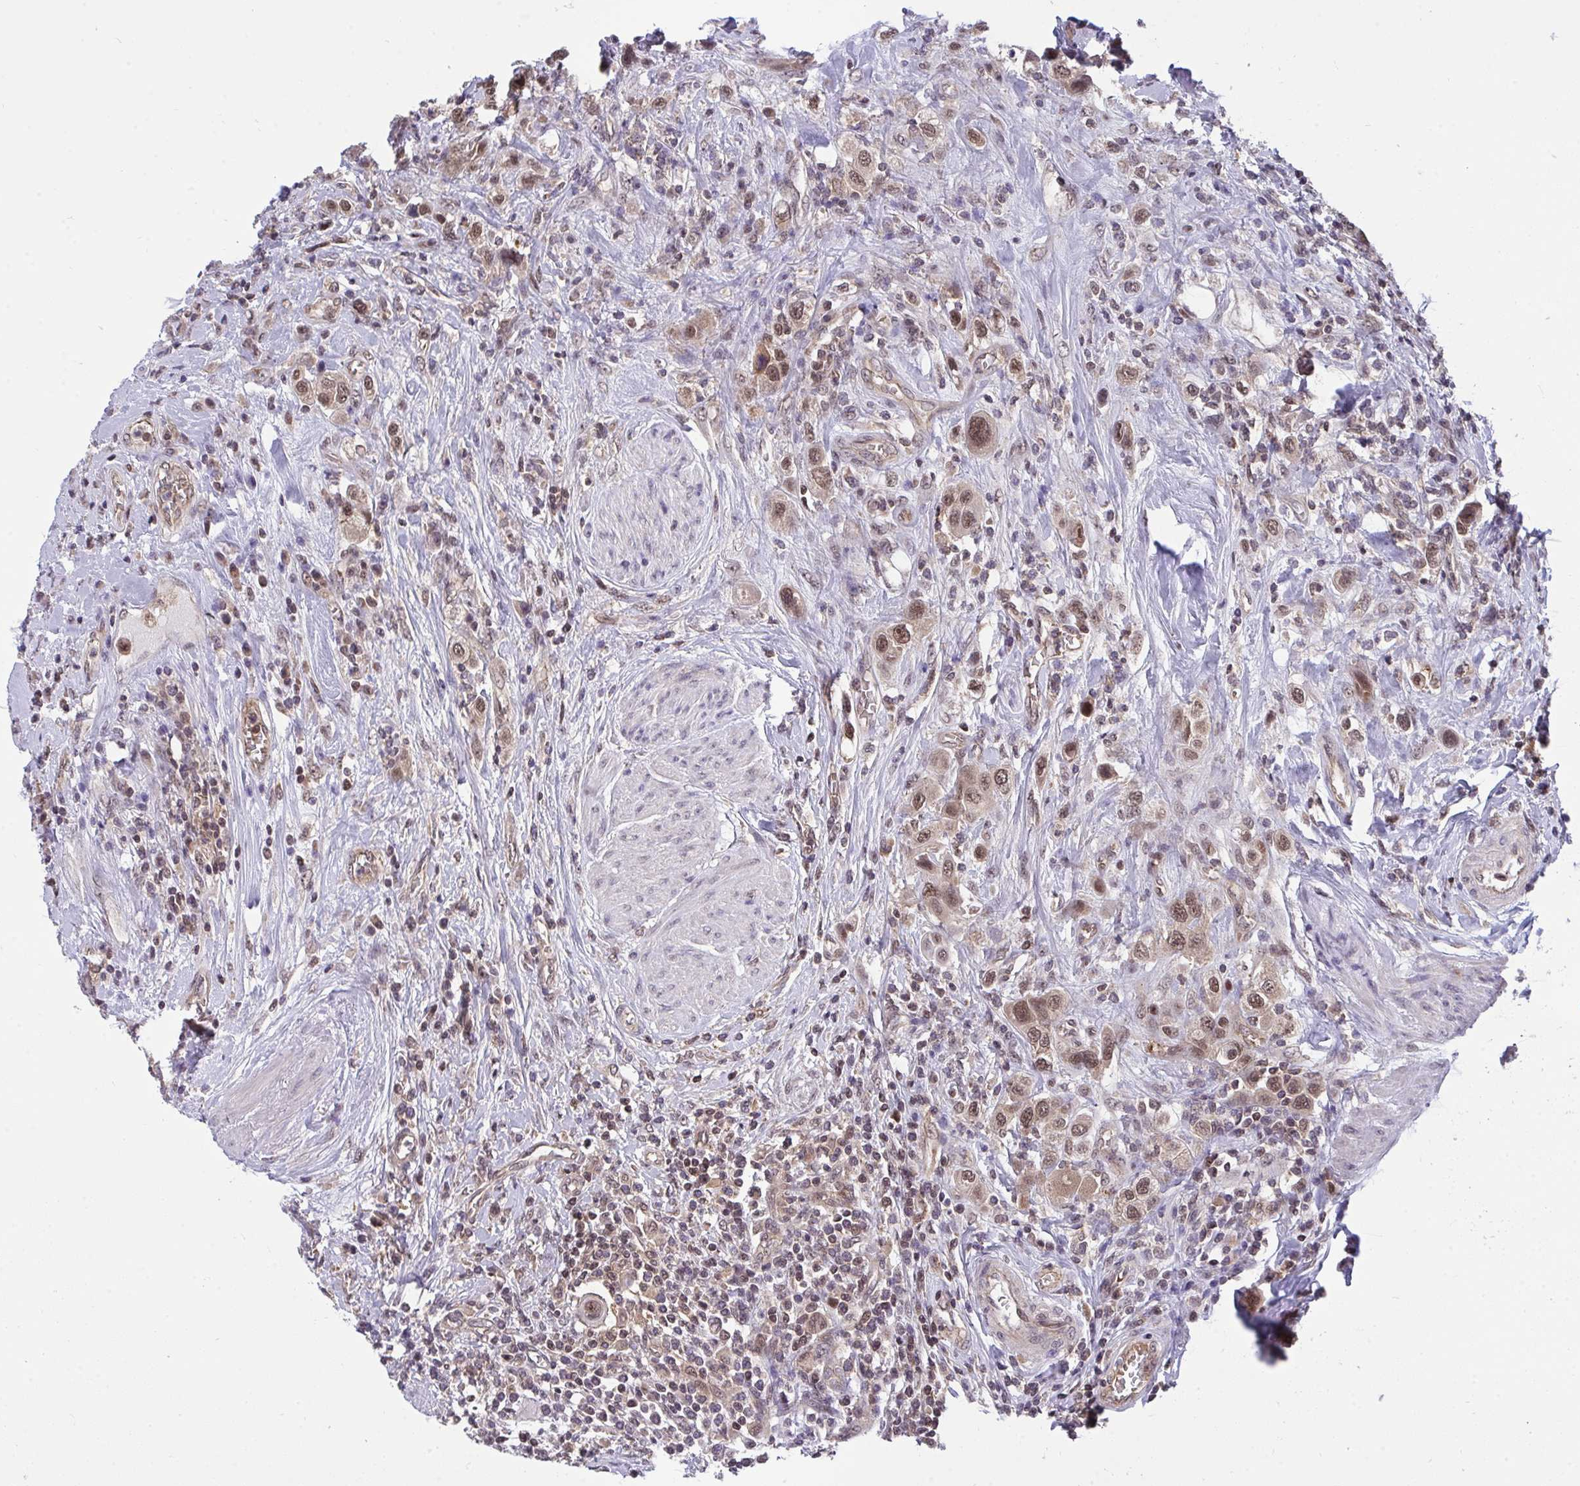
{"staining": {"intensity": "moderate", "quantity": ">75%", "location": "nuclear"}, "tissue": "urothelial cancer", "cell_type": "Tumor cells", "image_type": "cancer", "snomed": [{"axis": "morphology", "description": "Urothelial carcinoma, High grade"}, {"axis": "topography", "description": "Urinary bladder"}], "caption": "Immunohistochemistry (IHC) (DAB (3,3'-diaminobenzidine)) staining of urothelial cancer shows moderate nuclear protein staining in approximately >75% of tumor cells.", "gene": "PPP1CA", "patient": {"sex": "male", "age": 50}}